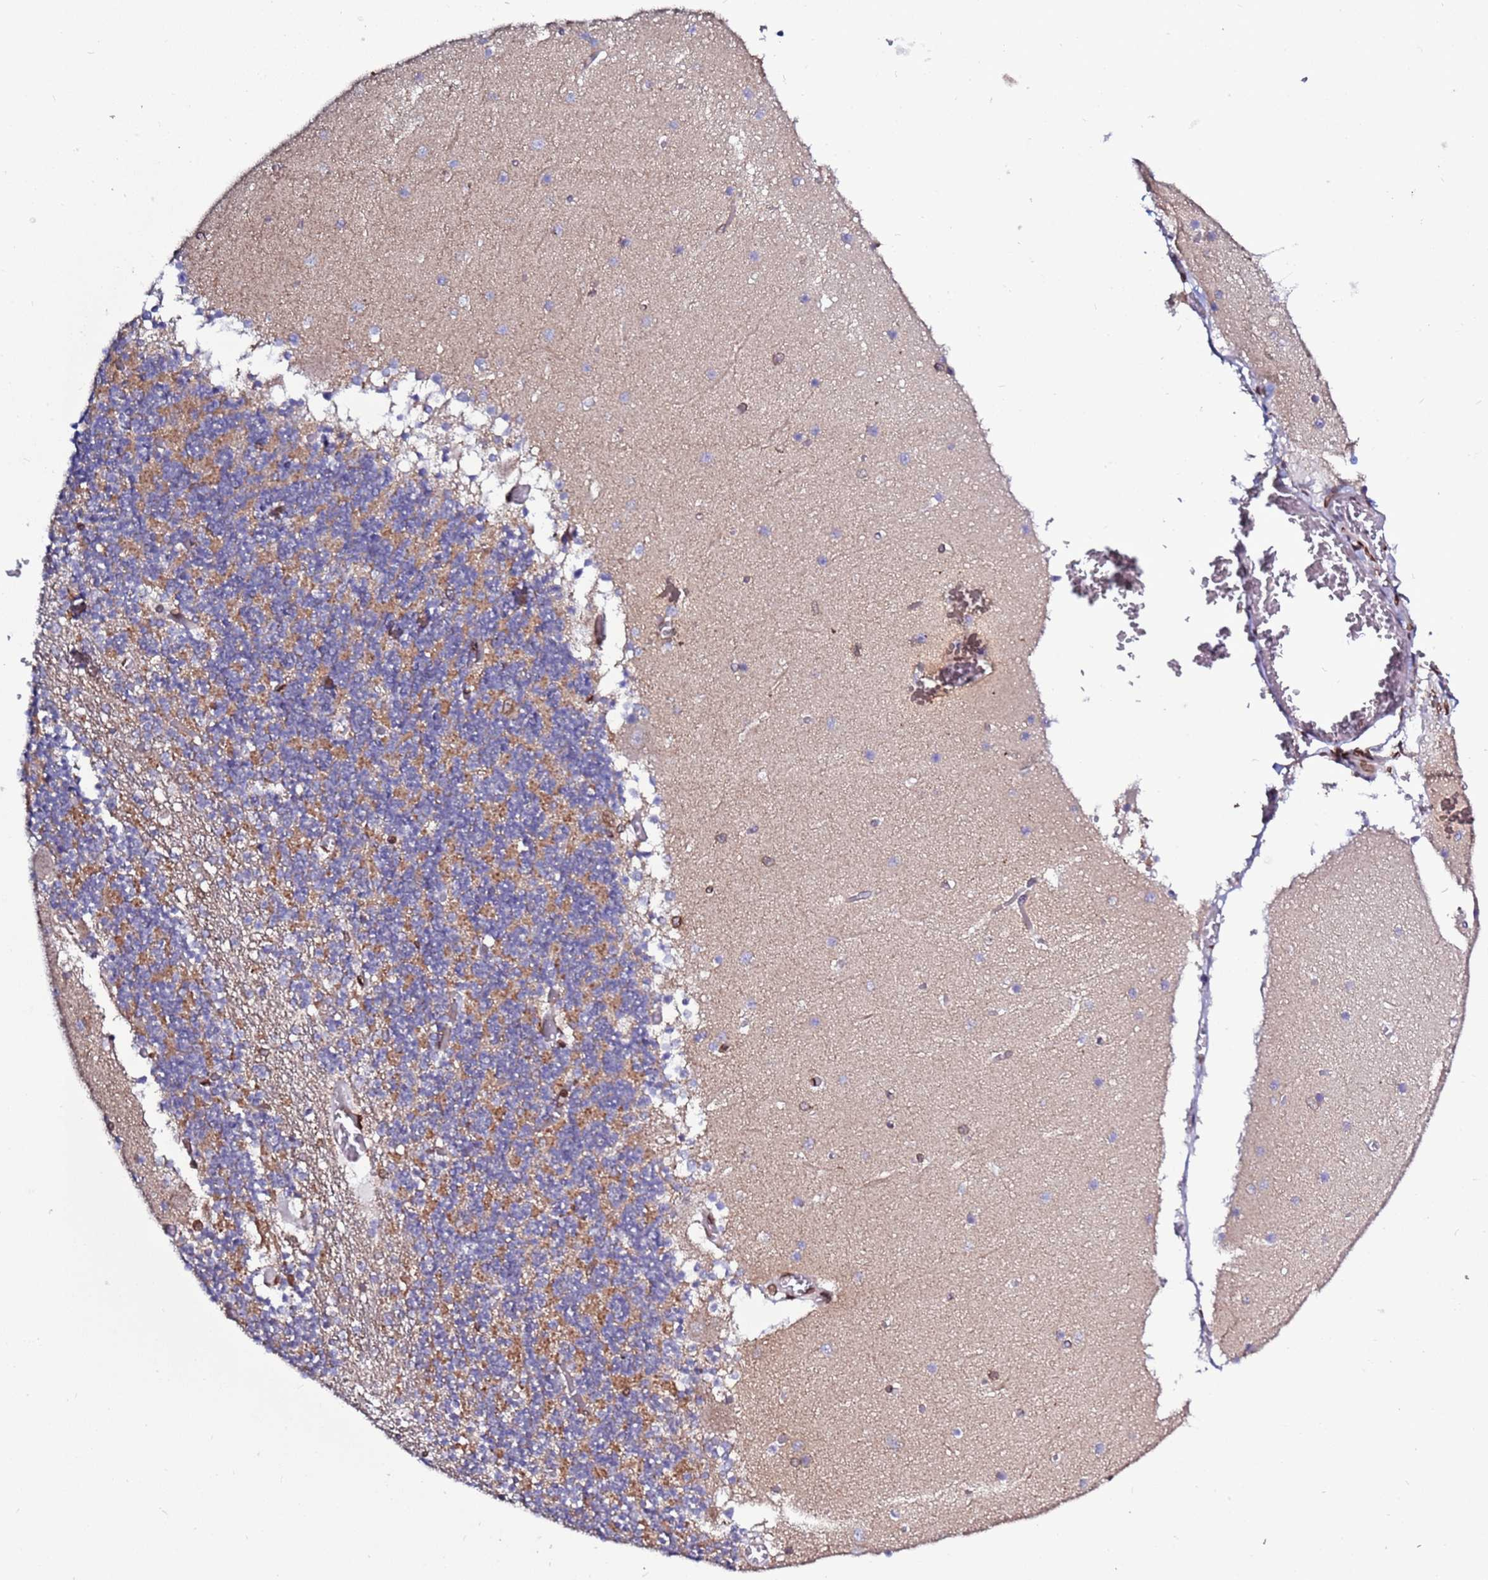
{"staining": {"intensity": "moderate", "quantity": "<25%", "location": "cytoplasmic/membranous,nuclear"}, "tissue": "cerebellum", "cell_type": "Cells in granular layer", "image_type": "normal", "snomed": [{"axis": "morphology", "description": "Normal tissue, NOS"}, {"axis": "topography", "description": "Cerebellum"}], "caption": "IHC (DAB (3,3'-diaminobenzidine)) staining of unremarkable cerebellum reveals moderate cytoplasmic/membranous,nuclear protein staining in approximately <25% of cells in granular layer.", "gene": "TOR1AIP1", "patient": {"sex": "female", "age": 28}}